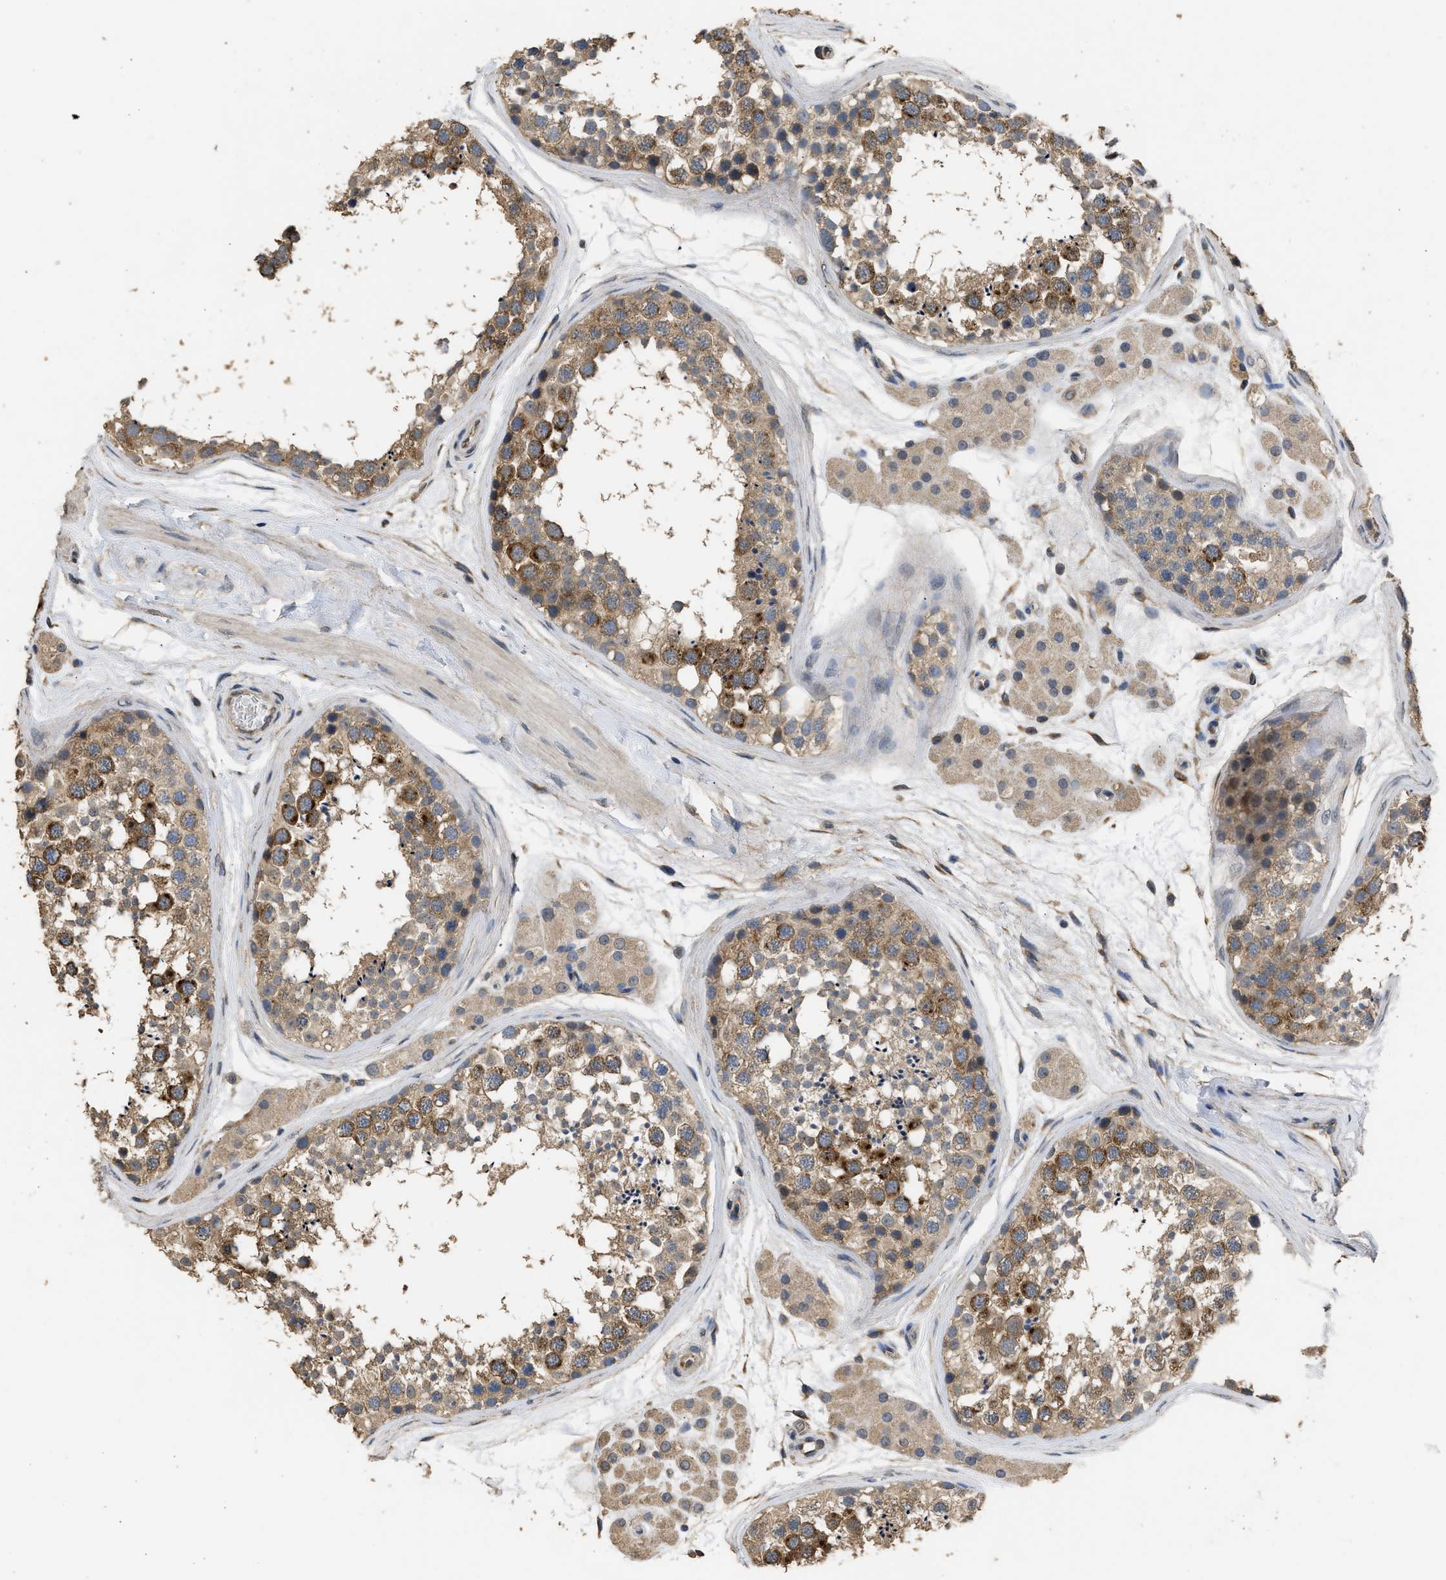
{"staining": {"intensity": "moderate", "quantity": ">75%", "location": "cytoplasmic/membranous"}, "tissue": "testis", "cell_type": "Cells in seminiferous ducts", "image_type": "normal", "snomed": [{"axis": "morphology", "description": "Normal tissue, NOS"}, {"axis": "topography", "description": "Testis"}], "caption": "Cells in seminiferous ducts demonstrate moderate cytoplasmic/membranous positivity in approximately >75% of cells in benign testis. (DAB IHC, brown staining for protein, blue staining for nuclei).", "gene": "SPINT2", "patient": {"sex": "male", "age": 56}}